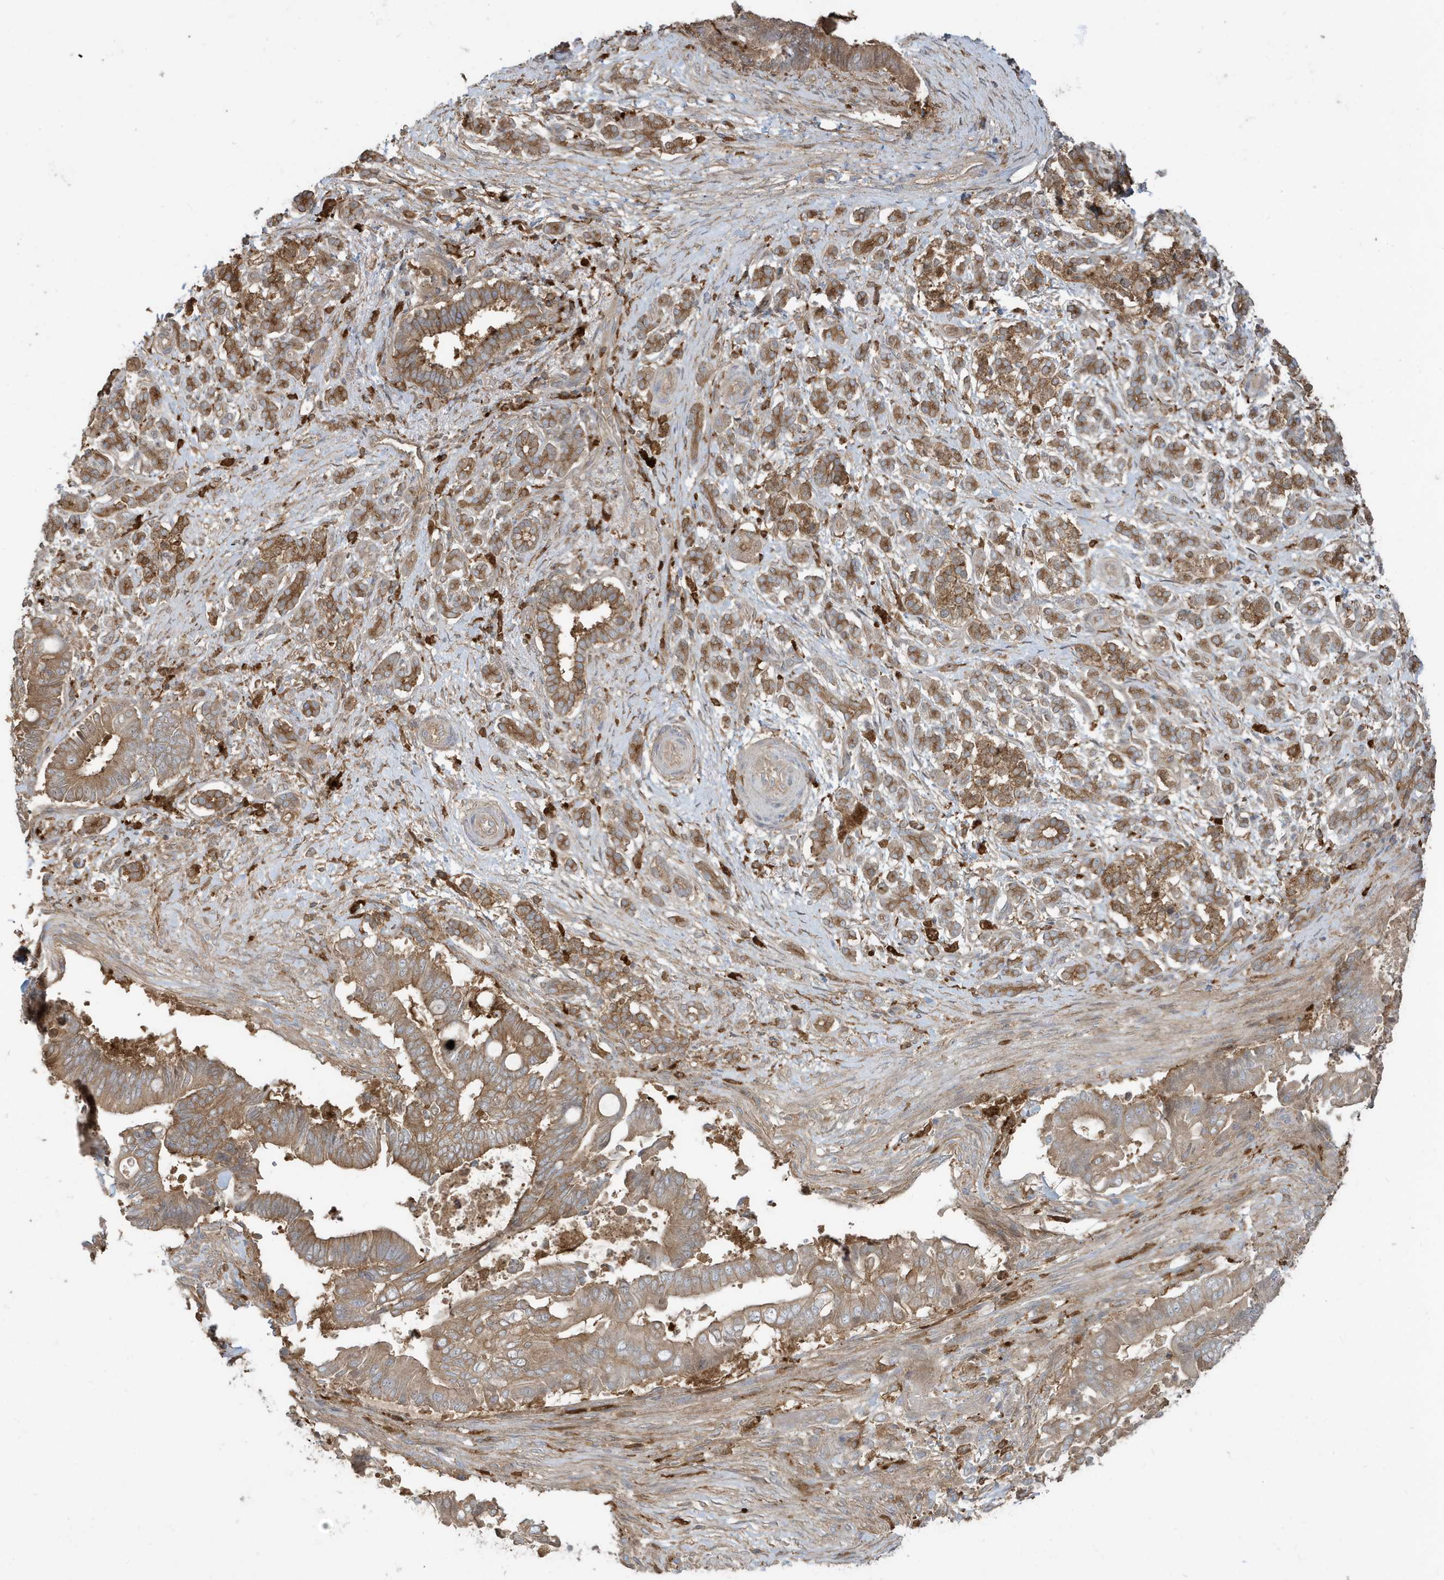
{"staining": {"intensity": "moderate", "quantity": ">75%", "location": "cytoplasmic/membranous"}, "tissue": "pancreatic cancer", "cell_type": "Tumor cells", "image_type": "cancer", "snomed": [{"axis": "morphology", "description": "Adenocarcinoma, NOS"}, {"axis": "topography", "description": "Pancreas"}], "caption": "A high-resolution histopathology image shows immunohistochemistry staining of adenocarcinoma (pancreatic), which reveals moderate cytoplasmic/membranous expression in approximately >75% of tumor cells. (DAB (3,3'-diaminobenzidine) = brown stain, brightfield microscopy at high magnification).", "gene": "ABTB1", "patient": {"sex": "male", "age": 68}}